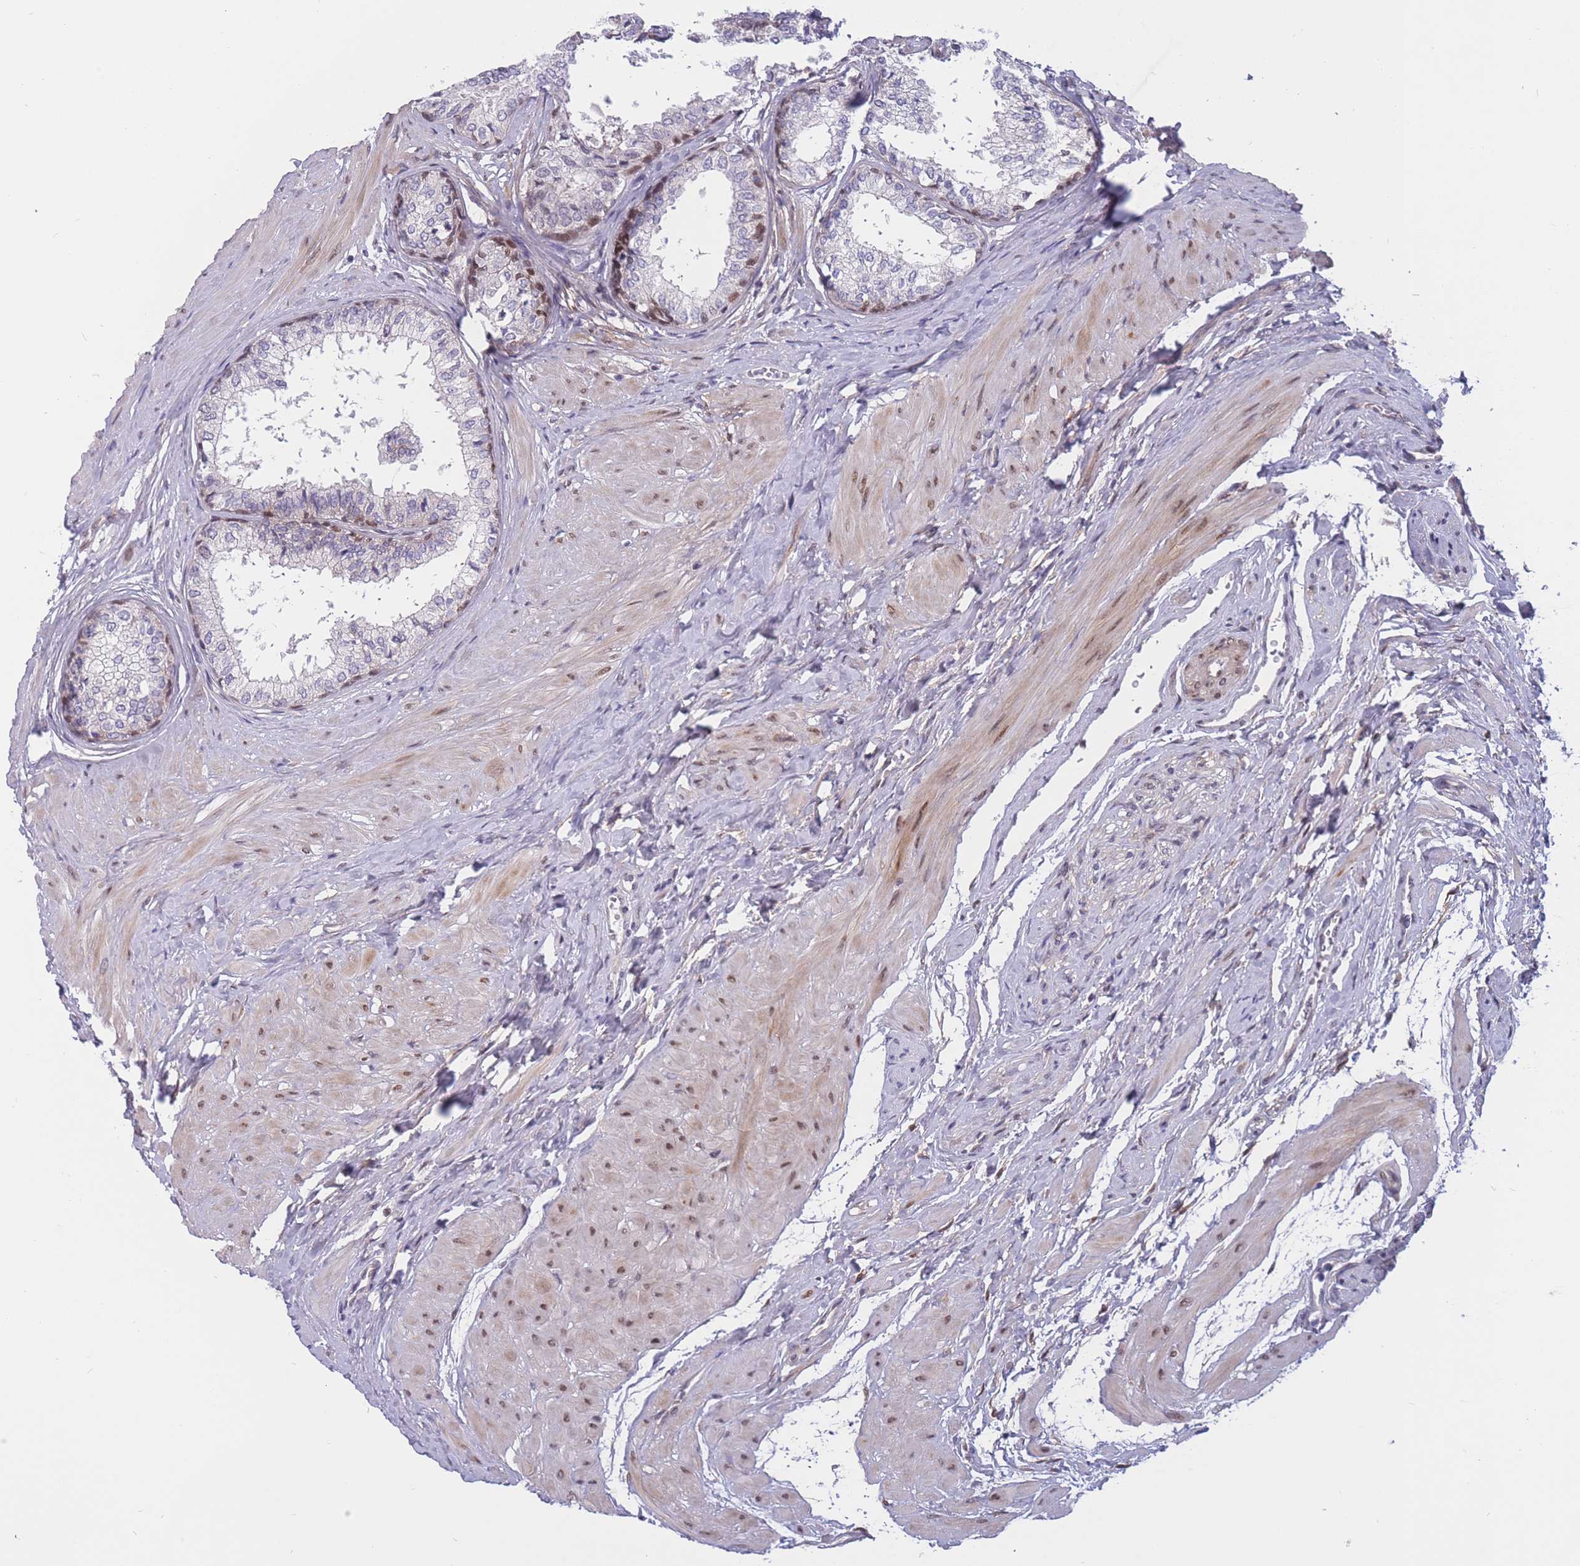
{"staining": {"intensity": "moderate", "quantity": "<25%", "location": "cytoplasmic/membranous,nuclear"}, "tissue": "prostate", "cell_type": "Glandular cells", "image_type": "normal", "snomed": [{"axis": "morphology", "description": "Normal tissue, NOS"}, {"axis": "topography", "description": "Prostate"}], "caption": "Prostate stained for a protein (brown) shows moderate cytoplasmic/membranous,nuclear positive positivity in about <25% of glandular cells.", "gene": "BCL9L", "patient": {"sex": "male", "age": 48}}